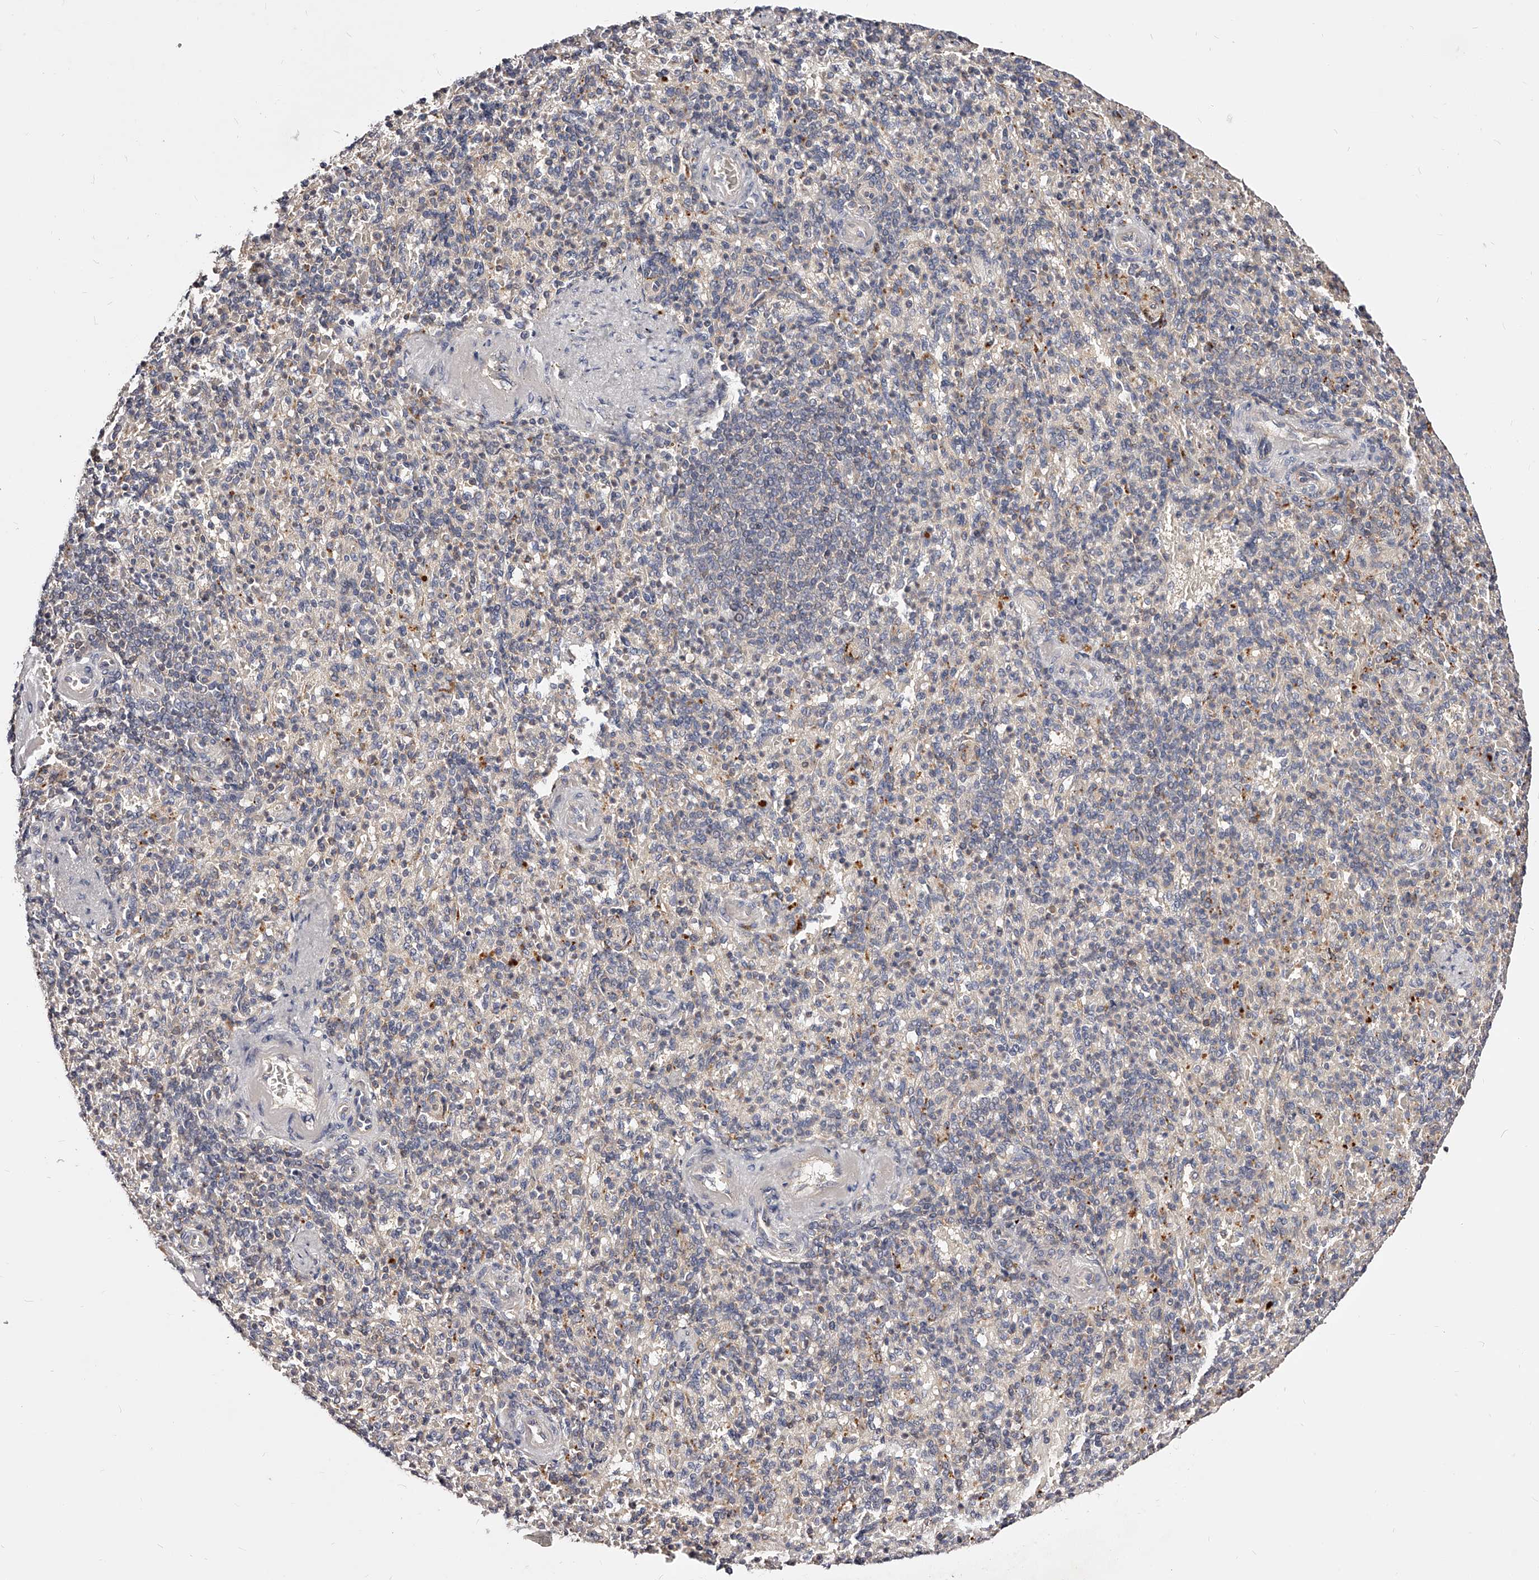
{"staining": {"intensity": "weak", "quantity": "<25%", "location": "cytoplasmic/membranous"}, "tissue": "spleen", "cell_type": "Cells in red pulp", "image_type": "normal", "snomed": [{"axis": "morphology", "description": "Normal tissue, NOS"}, {"axis": "topography", "description": "Spleen"}], "caption": "This is a histopathology image of immunohistochemistry (IHC) staining of unremarkable spleen, which shows no expression in cells in red pulp.", "gene": "PHACTR1", "patient": {"sex": "female", "age": 74}}